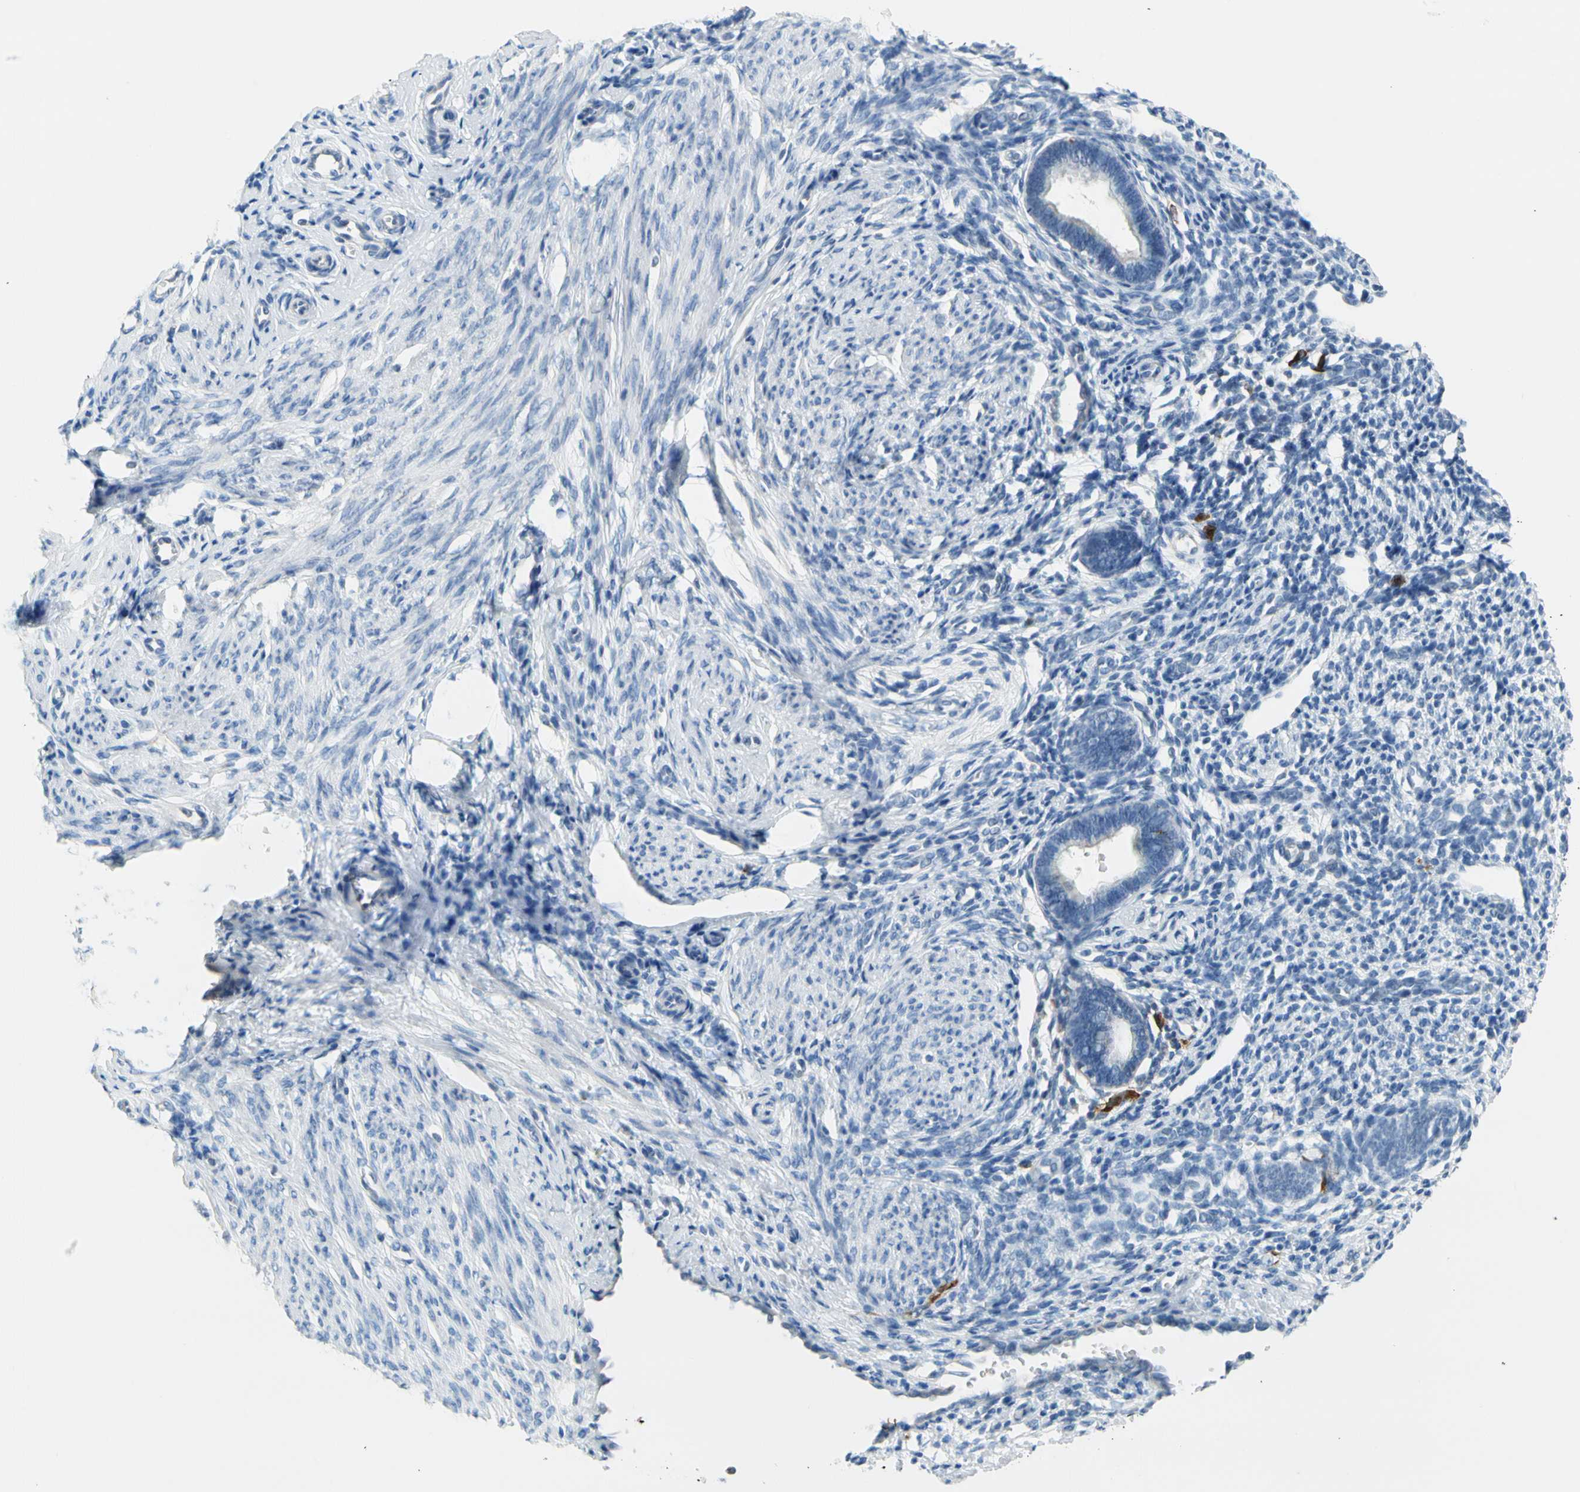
{"staining": {"intensity": "negative", "quantity": "none", "location": "none"}, "tissue": "endometrium", "cell_type": "Cells in endometrial stroma", "image_type": "normal", "snomed": [{"axis": "morphology", "description": "Normal tissue, NOS"}, {"axis": "topography", "description": "Endometrium"}], "caption": "IHC micrograph of unremarkable human endometrium stained for a protein (brown), which displays no staining in cells in endometrial stroma.", "gene": "TACC3", "patient": {"sex": "female", "age": 27}}